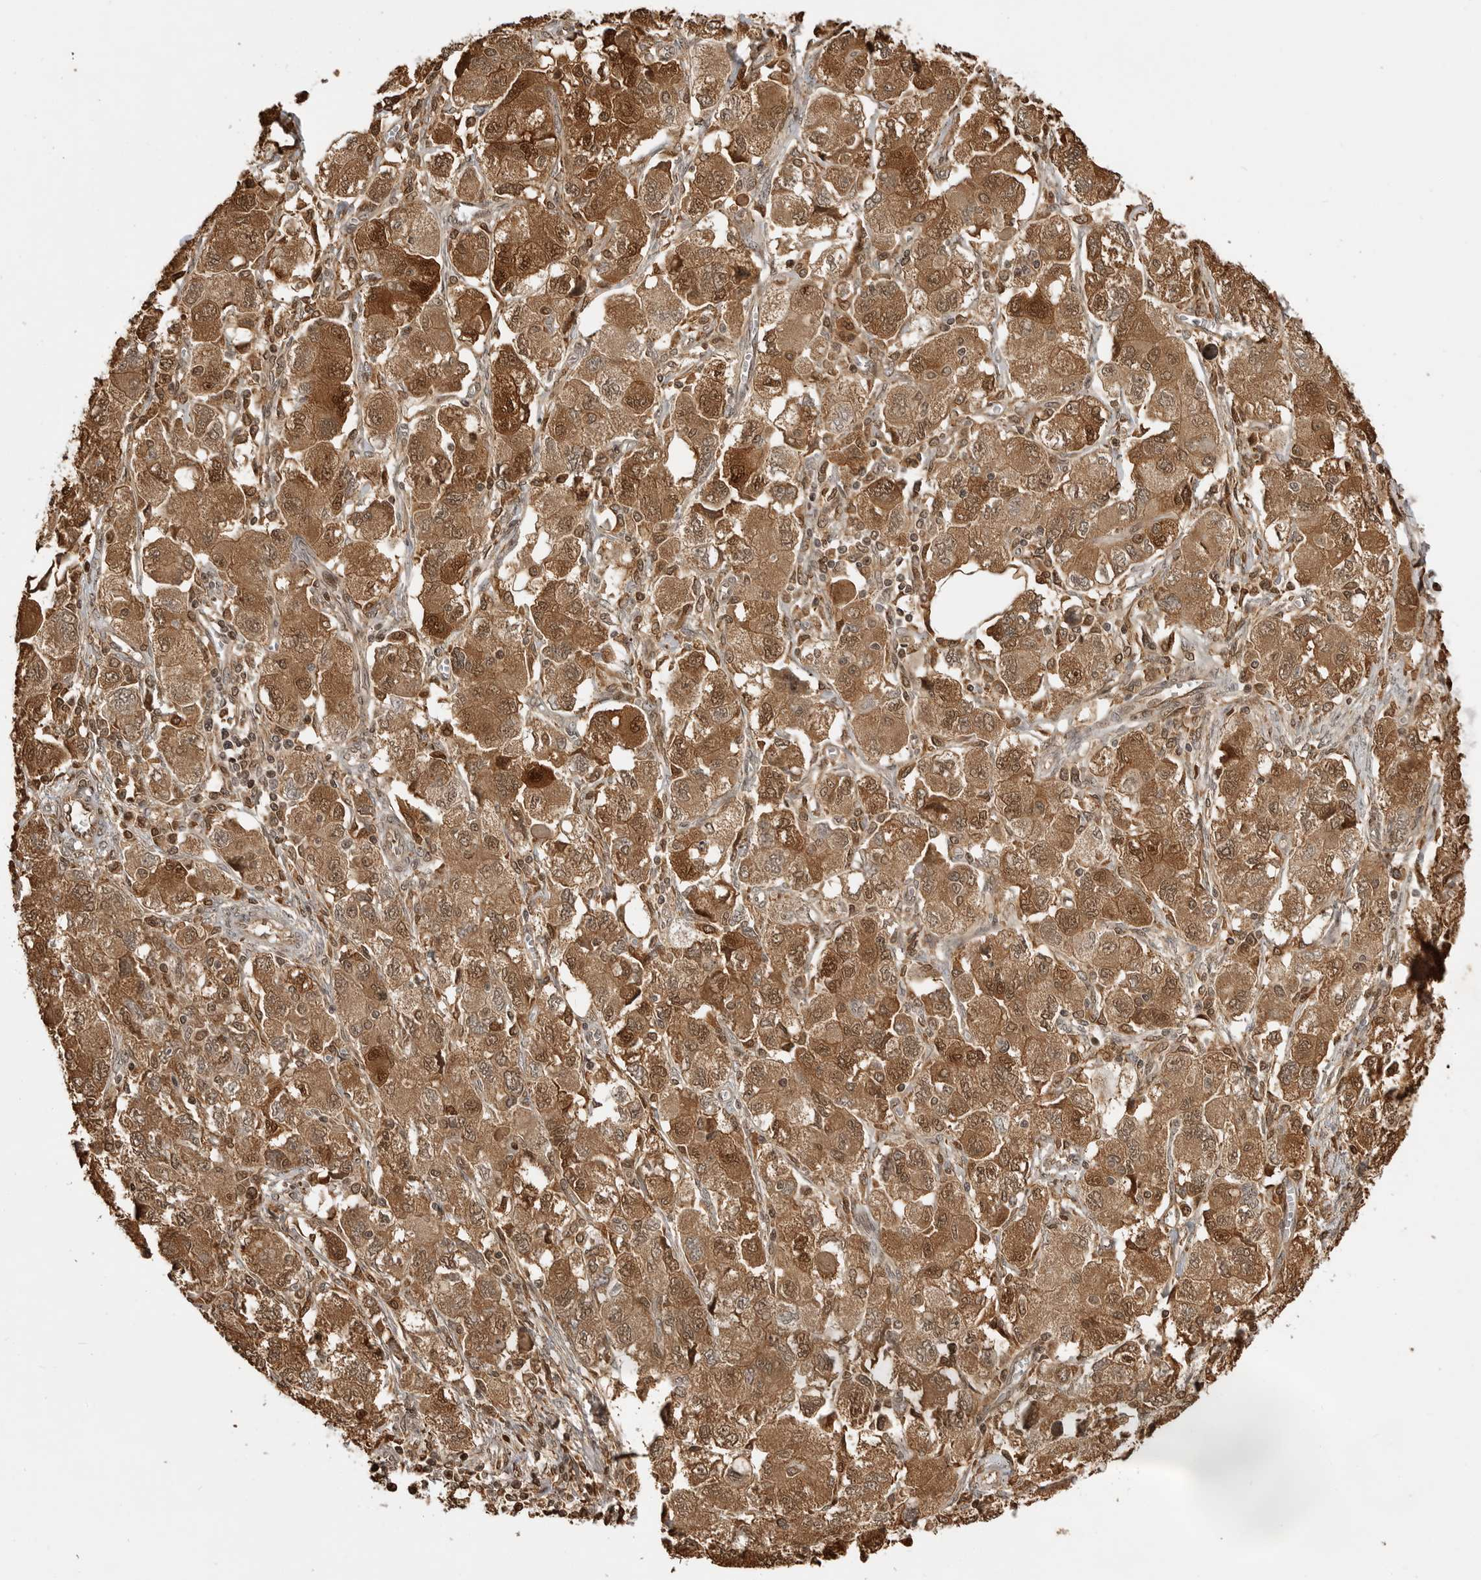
{"staining": {"intensity": "strong", "quantity": ">75%", "location": "cytoplasmic/membranous,nuclear"}, "tissue": "ovarian cancer", "cell_type": "Tumor cells", "image_type": "cancer", "snomed": [{"axis": "morphology", "description": "Carcinoma, NOS"}, {"axis": "morphology", "description": "Cystadenocarcinoma, serous, NOS"}, {"axis": "topography", "description": "Ovary"}], "caption": "Ovarian cancer (carcinoma) stained with DAB IHC displays high levels of strong cytoplasmic/membranous and nuclear positivity in approximately >75% of tumor cells. Immunohistochemistry stains the protein in brown and the nuclei are stained blue.", "gene": "BMP2K", "patient": {"sex": "female", "age": 69}}